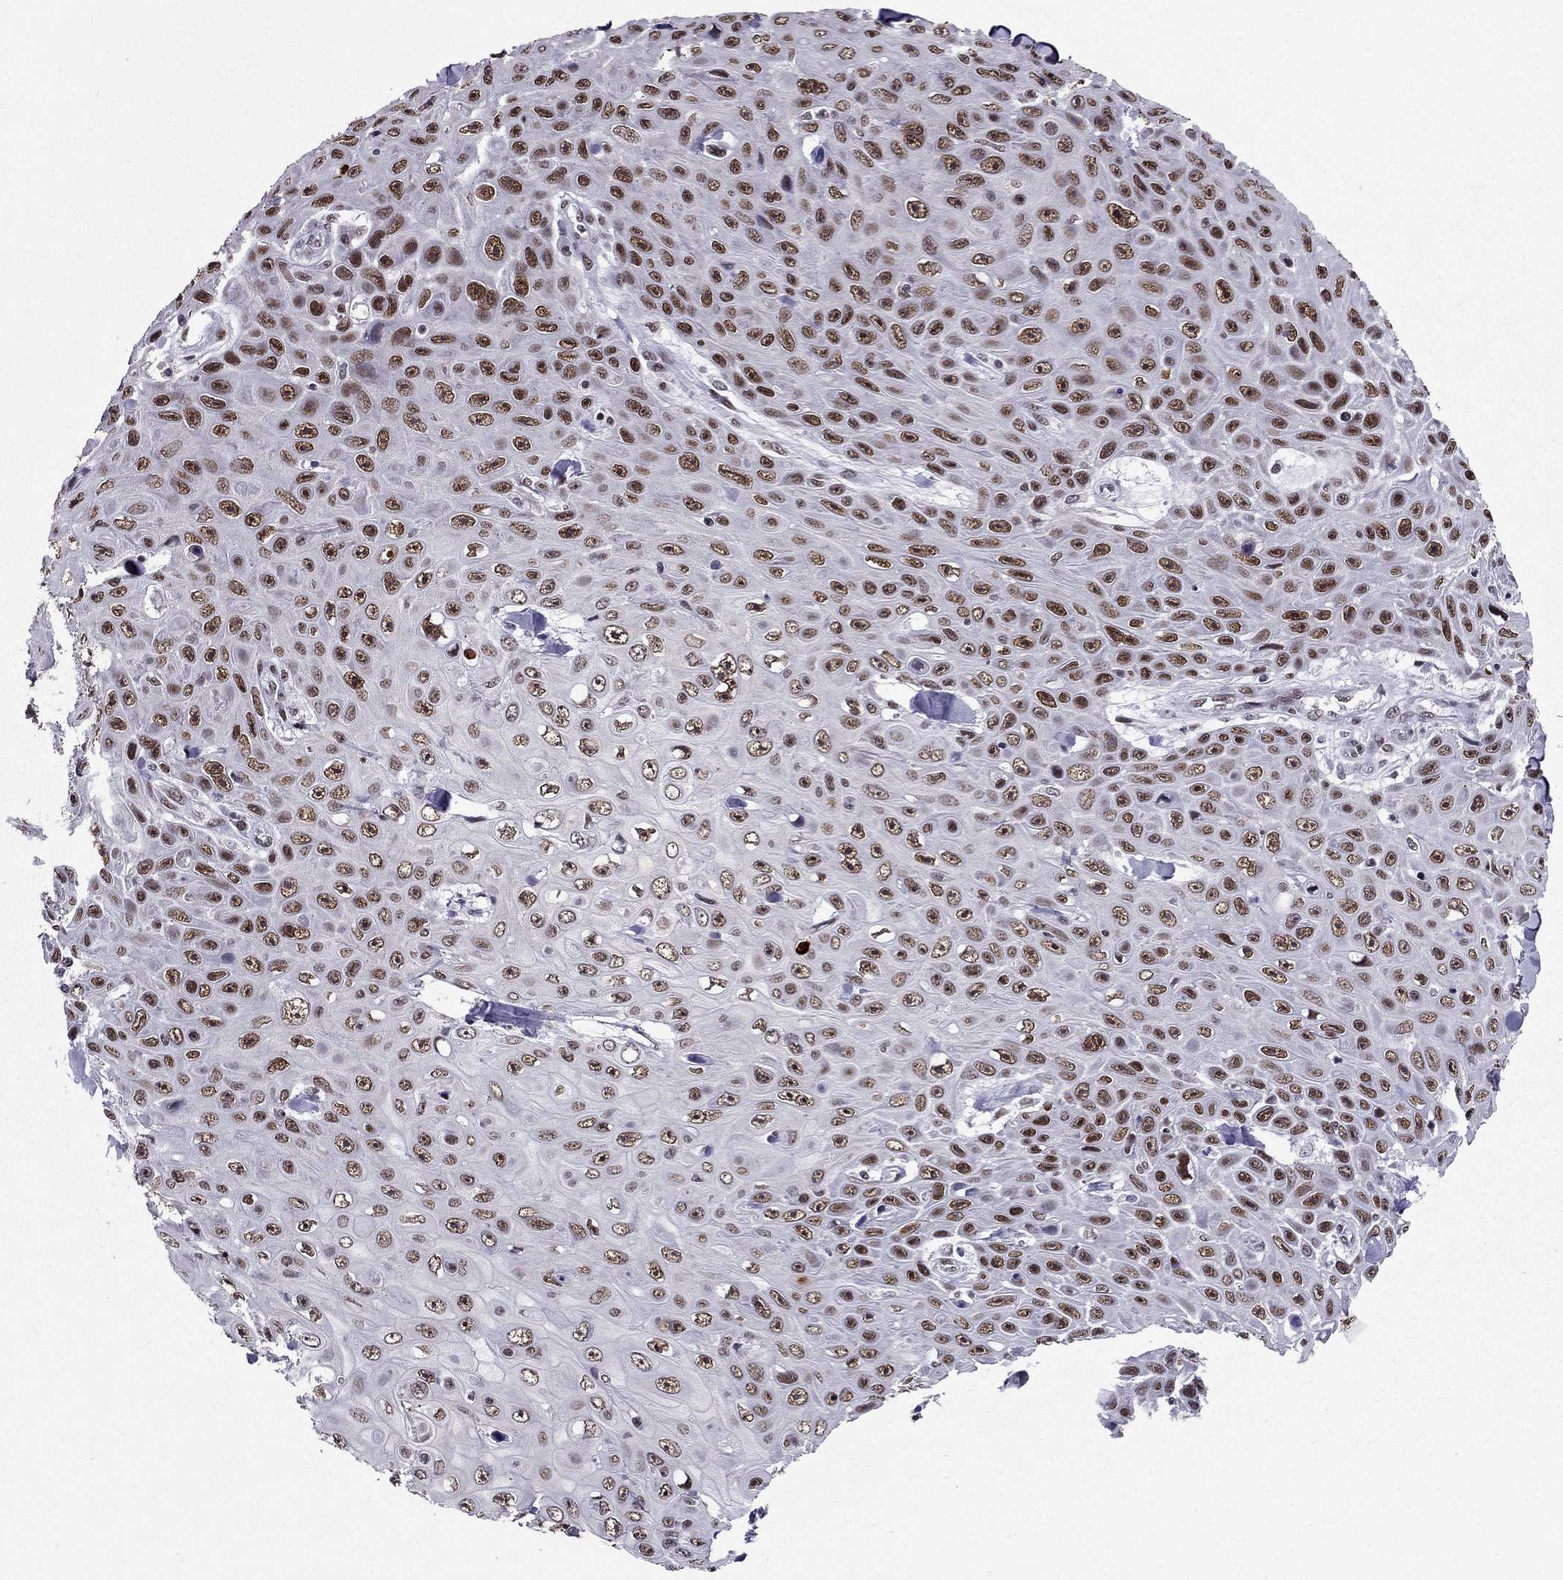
{"staining": {"intensity": "strong", "quantity": "25%-75%", "location": "nuclear"}, "tissue": "skin cancer", "cell_type": "Tumor cells", "image_type": "cancer", "snomed": [{"axis": "morphology", "description": "Squamous cell carcinoma, NOS"}, {"axis": "topography", "description": "Skin"}], "caption": "The immunohistochemical stain highlights strong nuclear staining in tumor cells of skin cancer tissue. (DAB (3,3'-diaminobenzidine) = brown stain, brightfield microscopy at high magnification).", "gene": "ZNF420", "patient": {"sex": "male", "age": 82}}